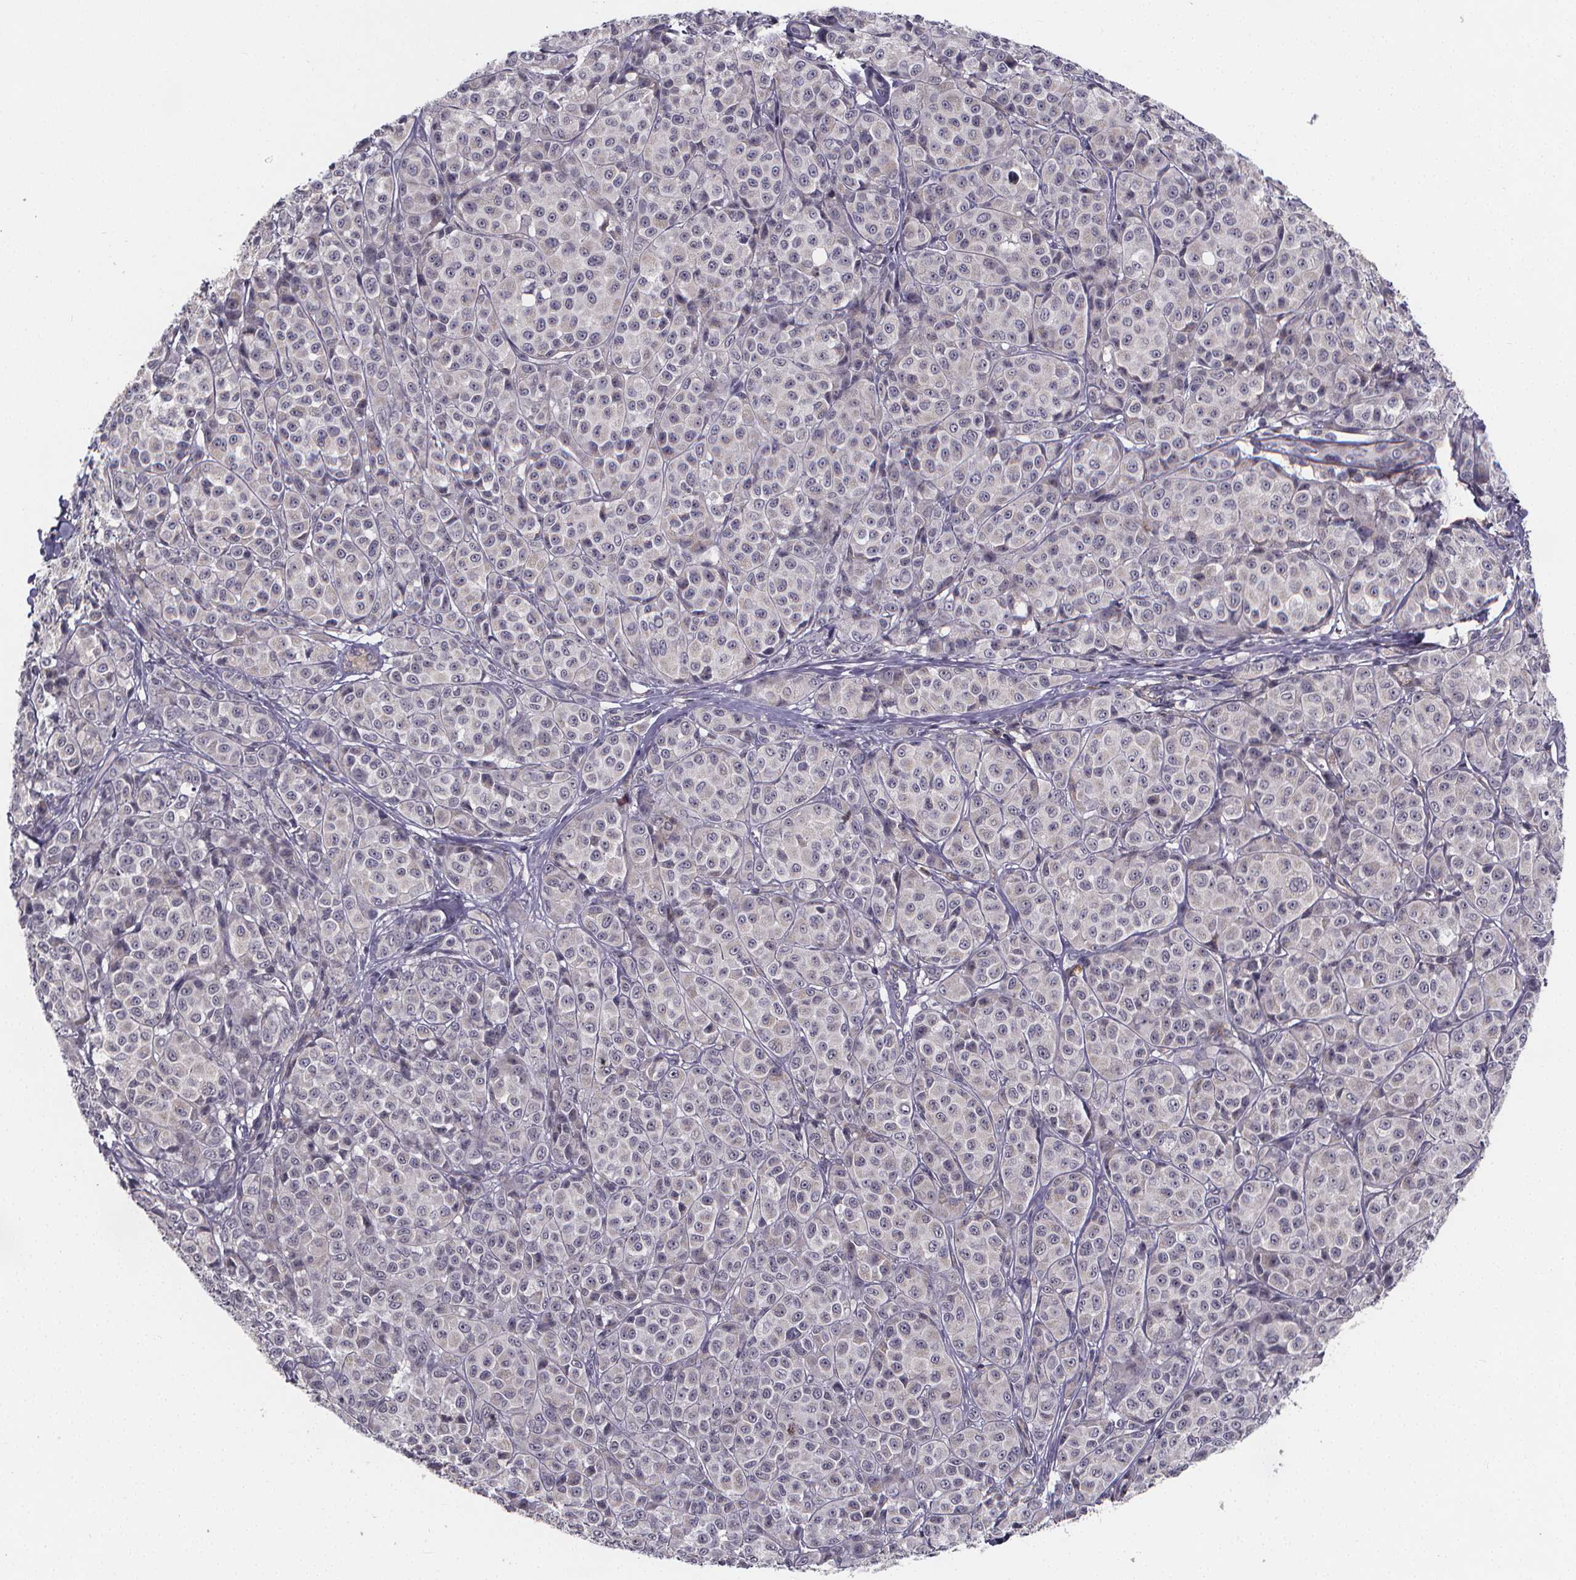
{"staining": {"intensity": "negative", "quantity": "none", "location": "none"}, "tissue": "melanoma", "cell_type": "Tumor cells", "image_type": "cancer", "snomed": [{"axis": "morphology", "description": "Malignant melanoma, NOS"}, {"axis": "topography", "description": "Skin"}], "caption": "A photomicrograph of malignant melanoma stained for a protein displays no brown staining in tumor cells. The staining is performed using DAB (3,3'-diaminobenzidine) brown chromogen with nuclei counter-stained in using hematoxylin.", "gene": "FBXW2", "patient": {"sex": "male", "age": 89}}